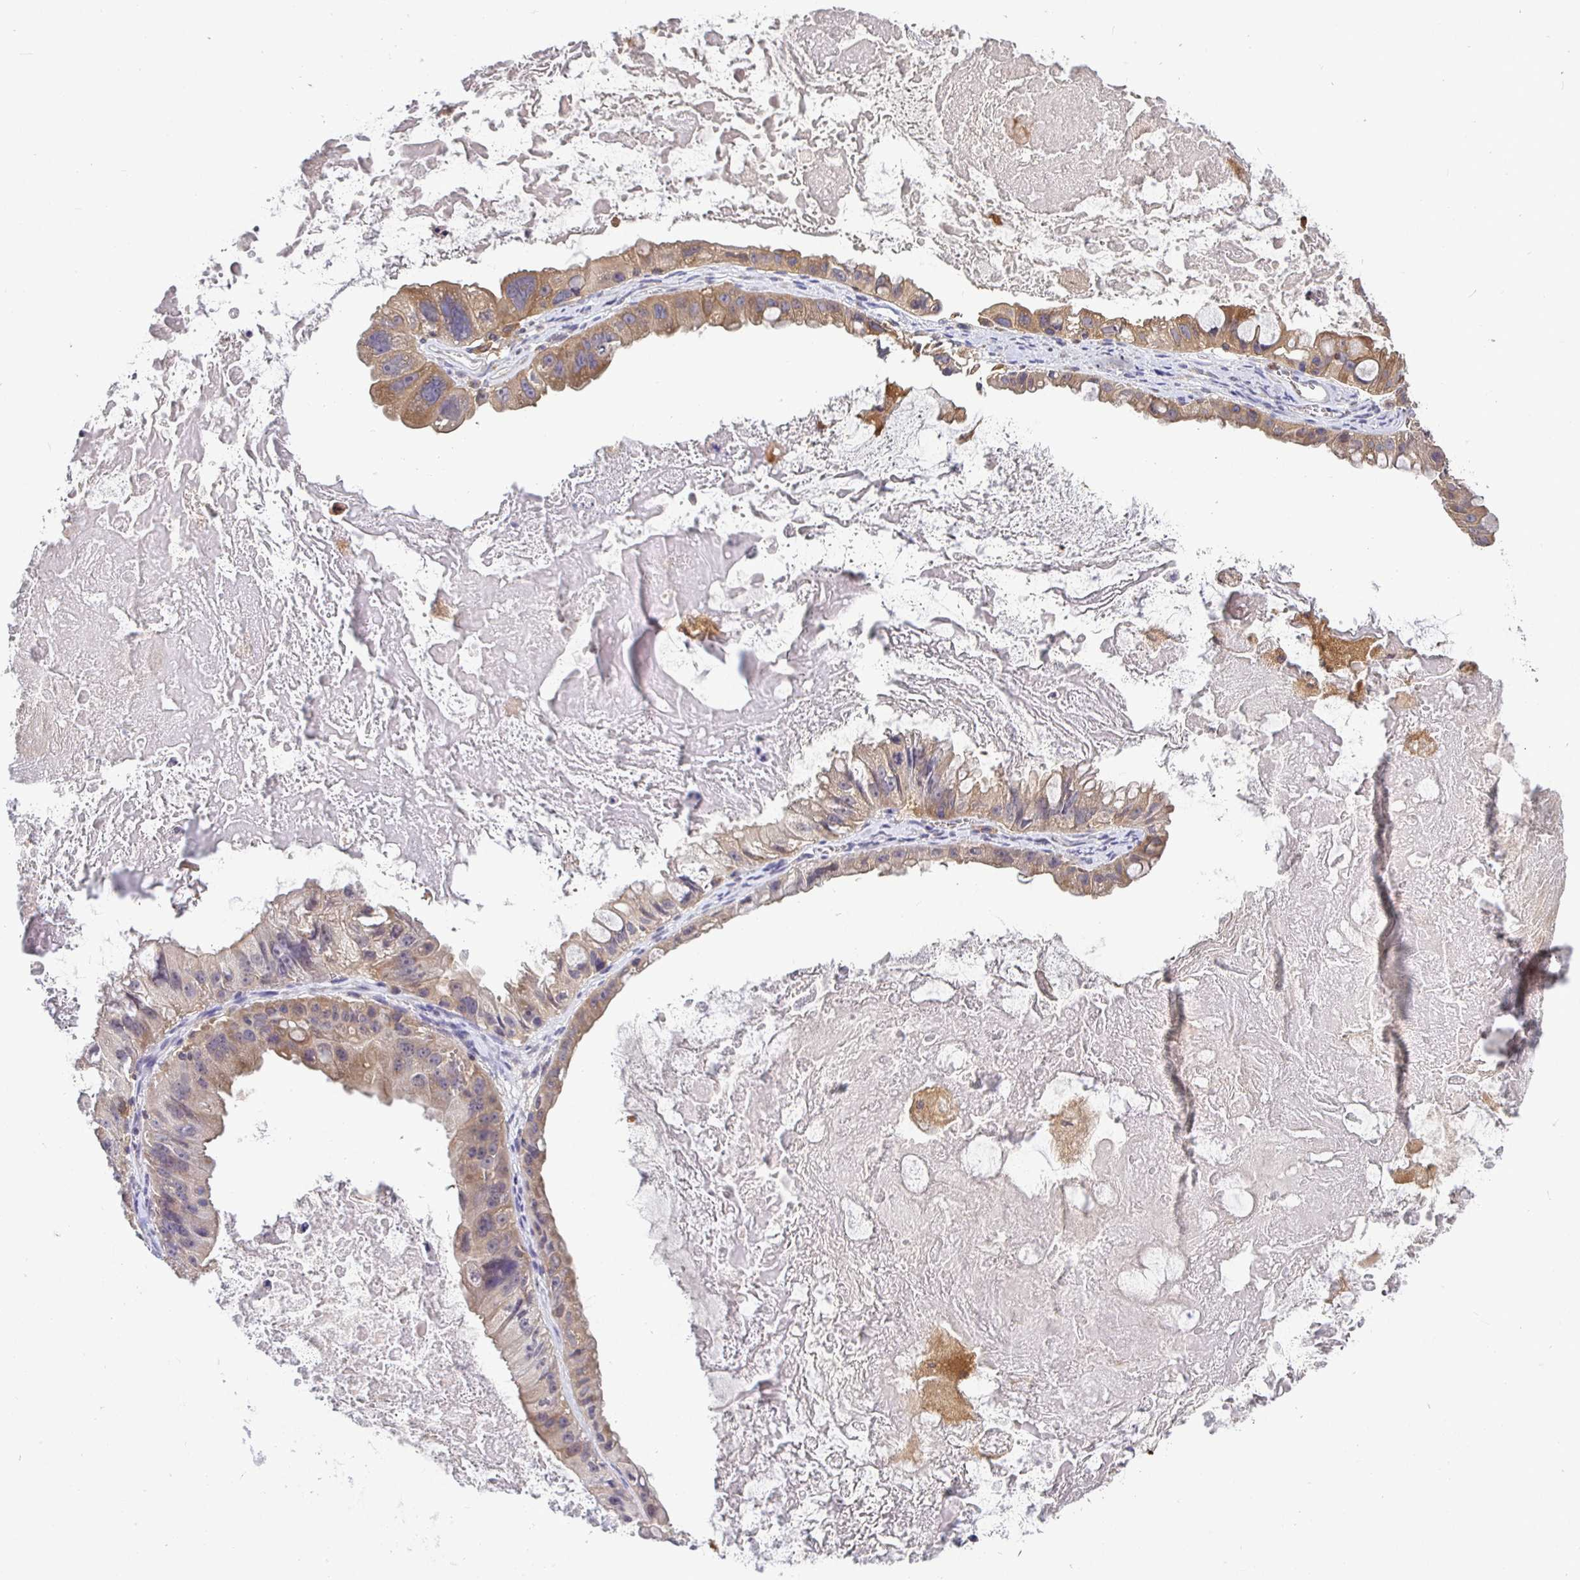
{"staining": {"intensity": "moderate", "quantity": "<25%", "location": "cytoplasmic/membranous"}, "tissue": "ovarian cancer", "cell_type": "Tumor cells", "image_type": "cancer", "snomed": [{"axis": "morphology", "description": "Cystadenocarcinoma, mucinous, NOS"}, {"axis": "topography", "description": "Ovary"}], "caption": "Protein expression analysis of ovarian mucinous cystadenocarcinoma demonstrates moderate cytoplasmic/membranous positivity in approximately <25% of tumor cells.", "gene": "ATP6V1F", "patient": {"sex": "female", "age": 61}}